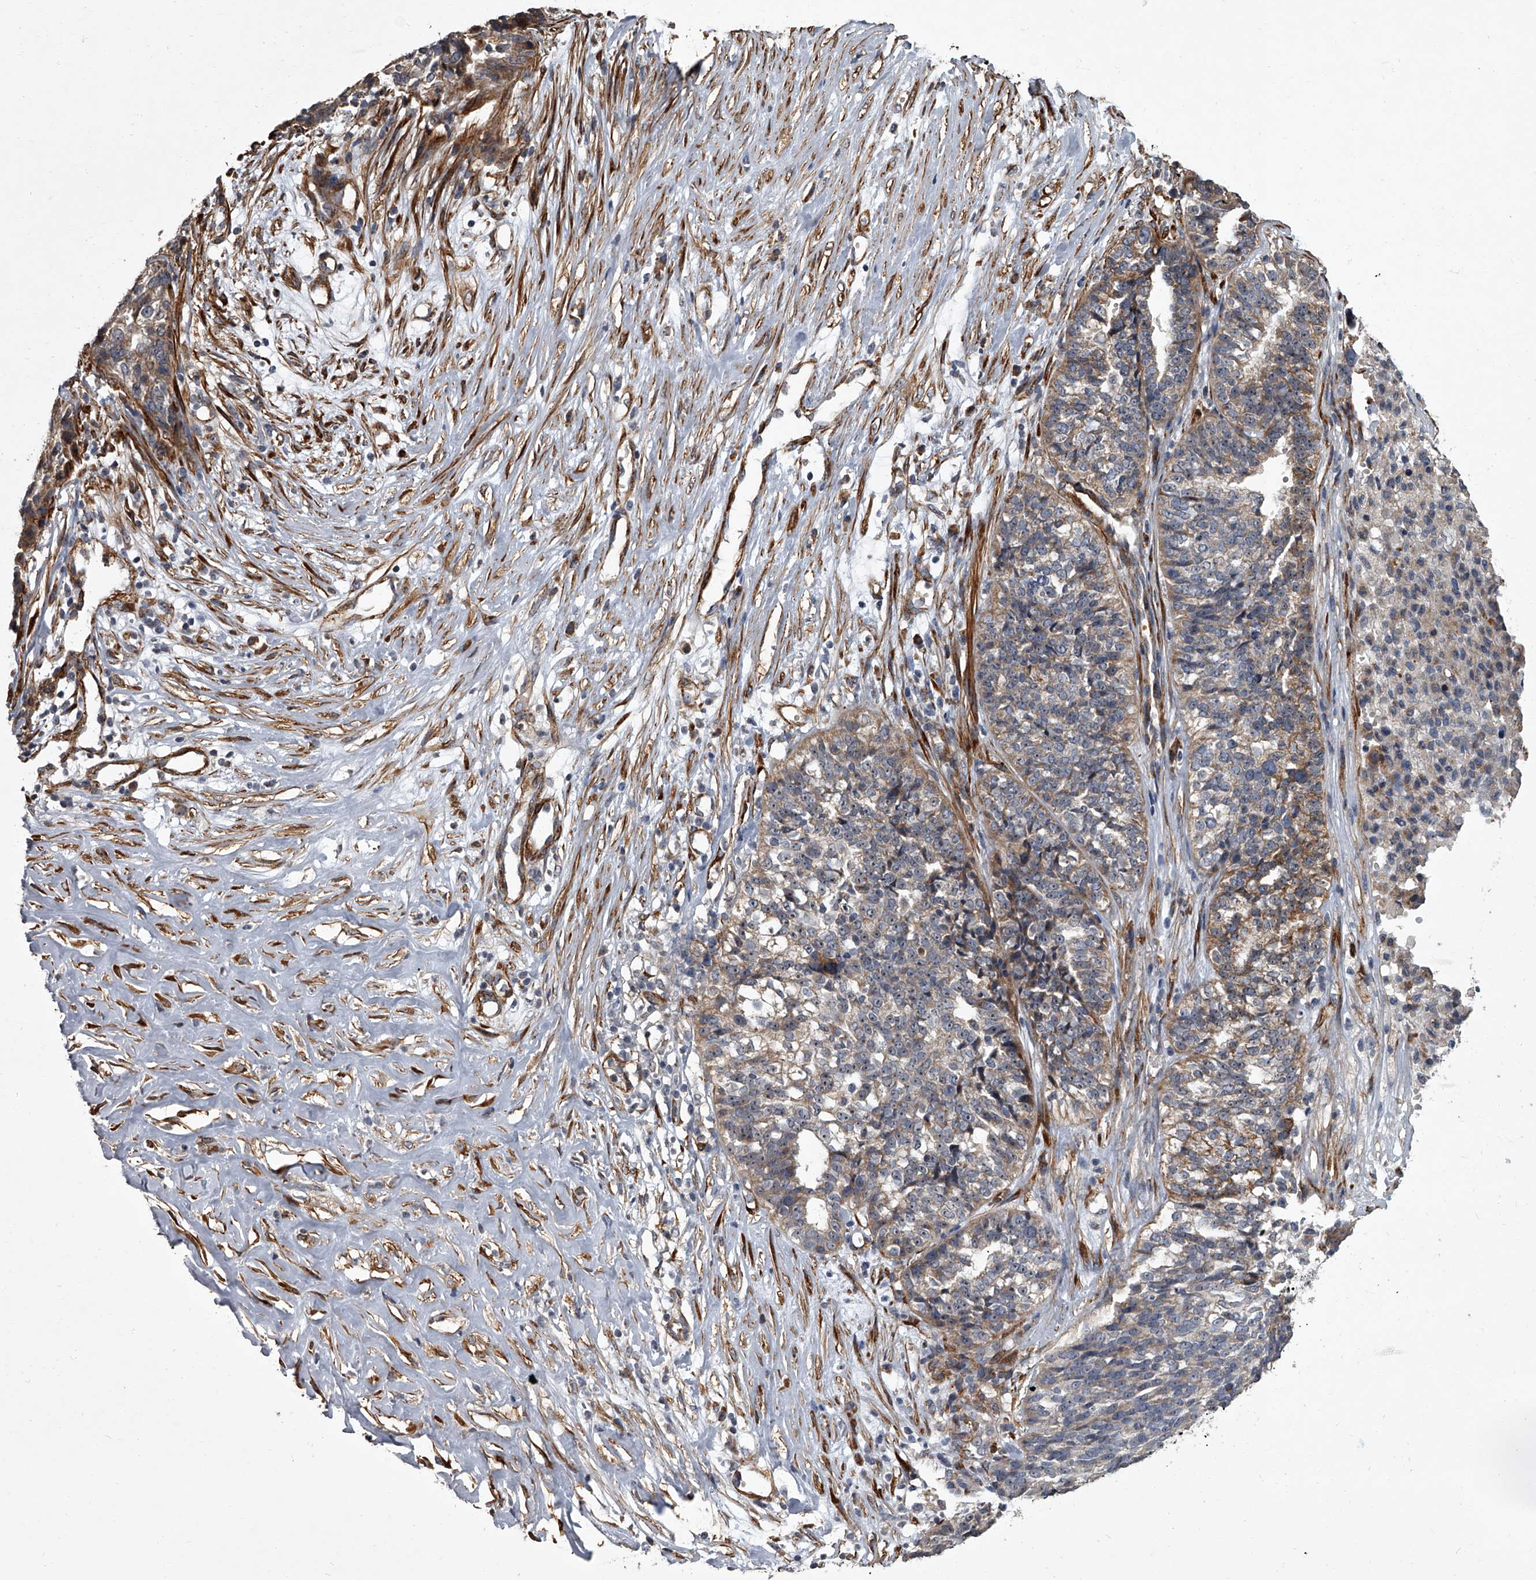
{"staining": {"intensity": "moderate", "quantity": "<25%", "location": "cytoplasmic/membranous"}, "tissue": "ovarian cancer", "cell_type": "Tumor cells", "image_type": "cancer", "snomed": [{"axis": "morphology", "description": "Cystadenocarcinoma, serous, NOS"}, {"axis": "topography", "description": "Ovary"}], "caption": "Ovarian cancer (serous cystadenocarcinoma) stained with immunohistochemistry (IHC) exhibits moderate cytoplasmic/membranous staining in approximately <25% of tumor cells.", "gene": "SIRT4", "patient": {"sex": "female", "age": 59}}